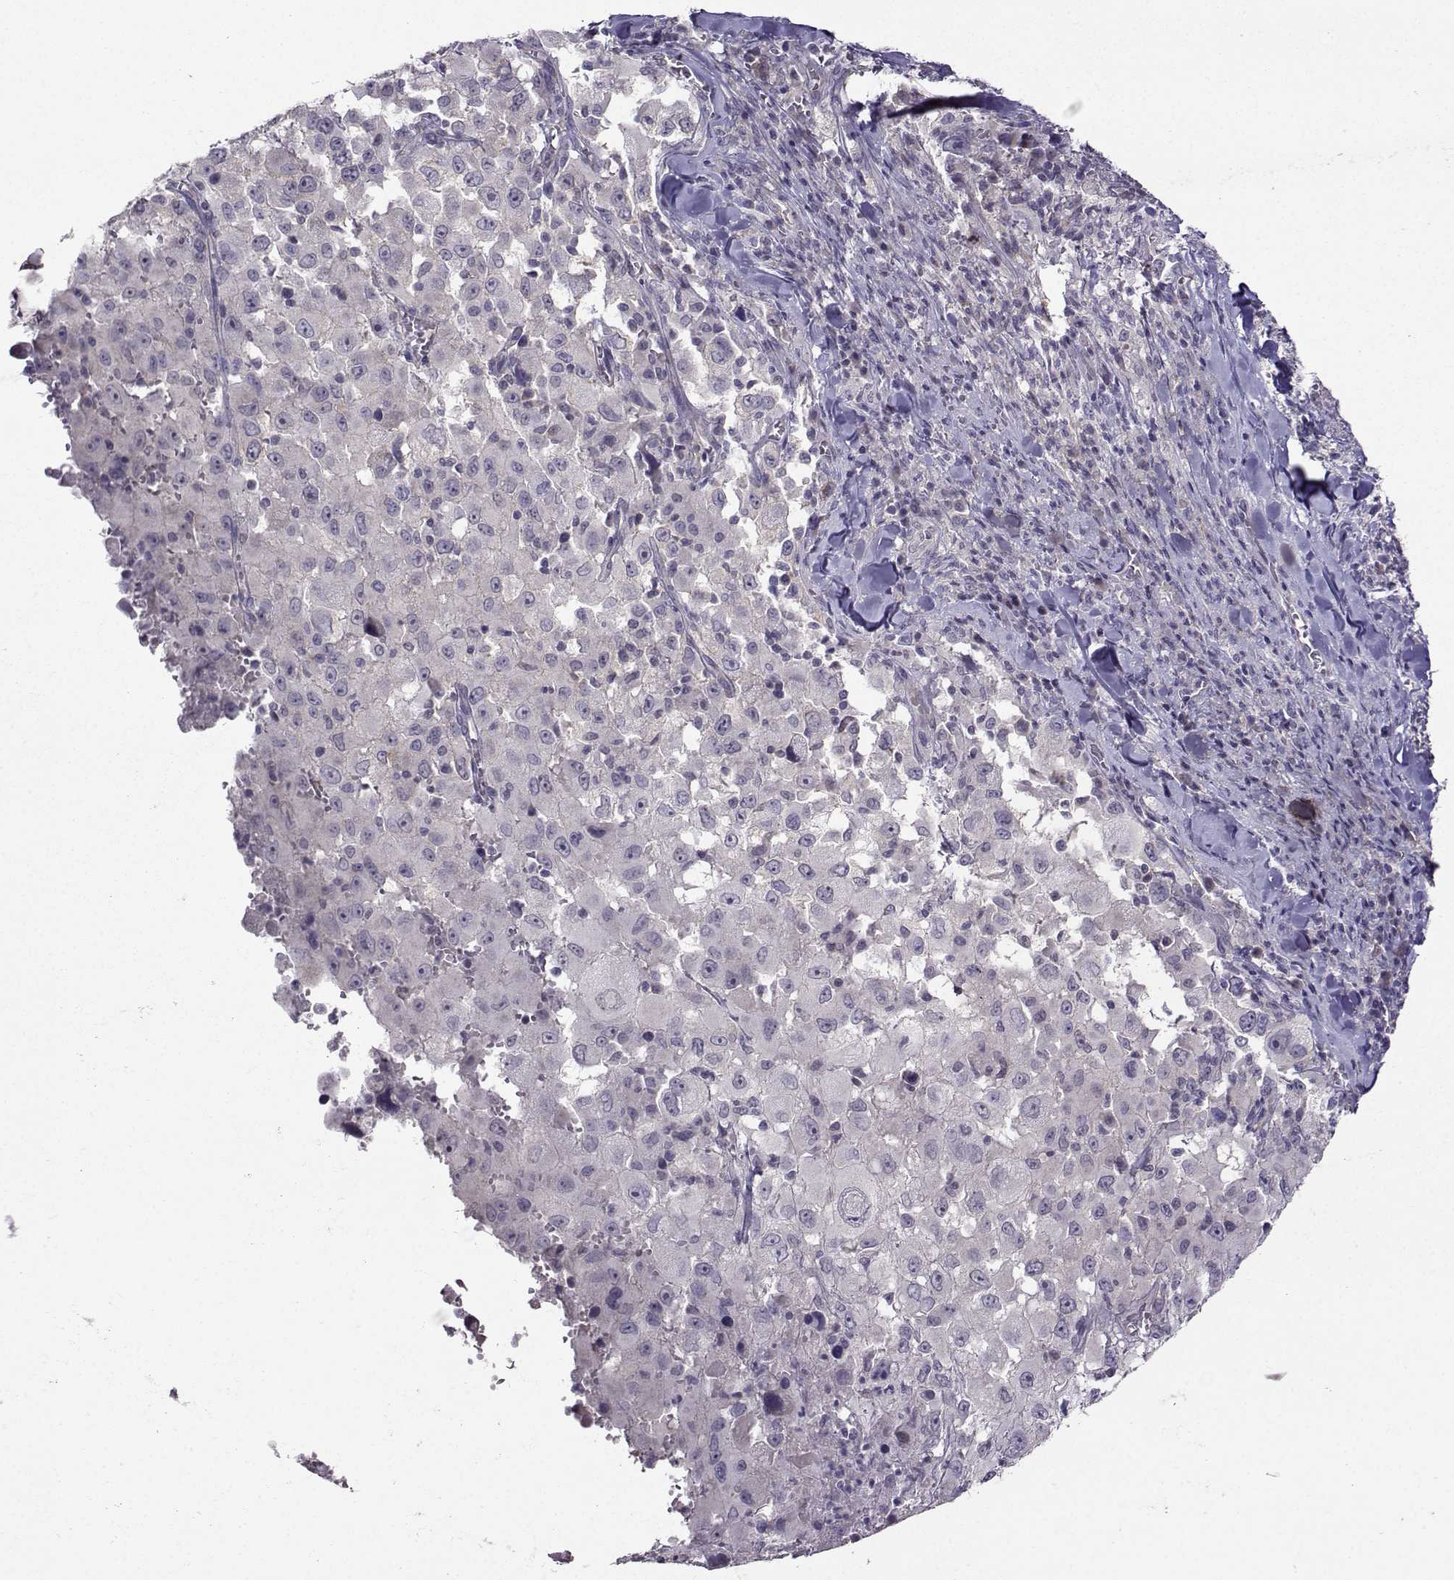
{"staining": {"intensity": "negative", "quantity": "none", "location": "none"}, "tissue": "melanoma", "cell_type": "Tumor cells", "image_type": "cancer", "snomed": [{"axis": "morphology", "description": "Malignant melanoma, Metastatic site"}, {"axis": "topography", "description": "Soft tissue"}], "caption": "This is an immunohistochemistry histopathology image of human melanoma. There is no positivity in tumor cells.", "gene": "DDX20", "patient": {"sex": "male", "age": 50}}